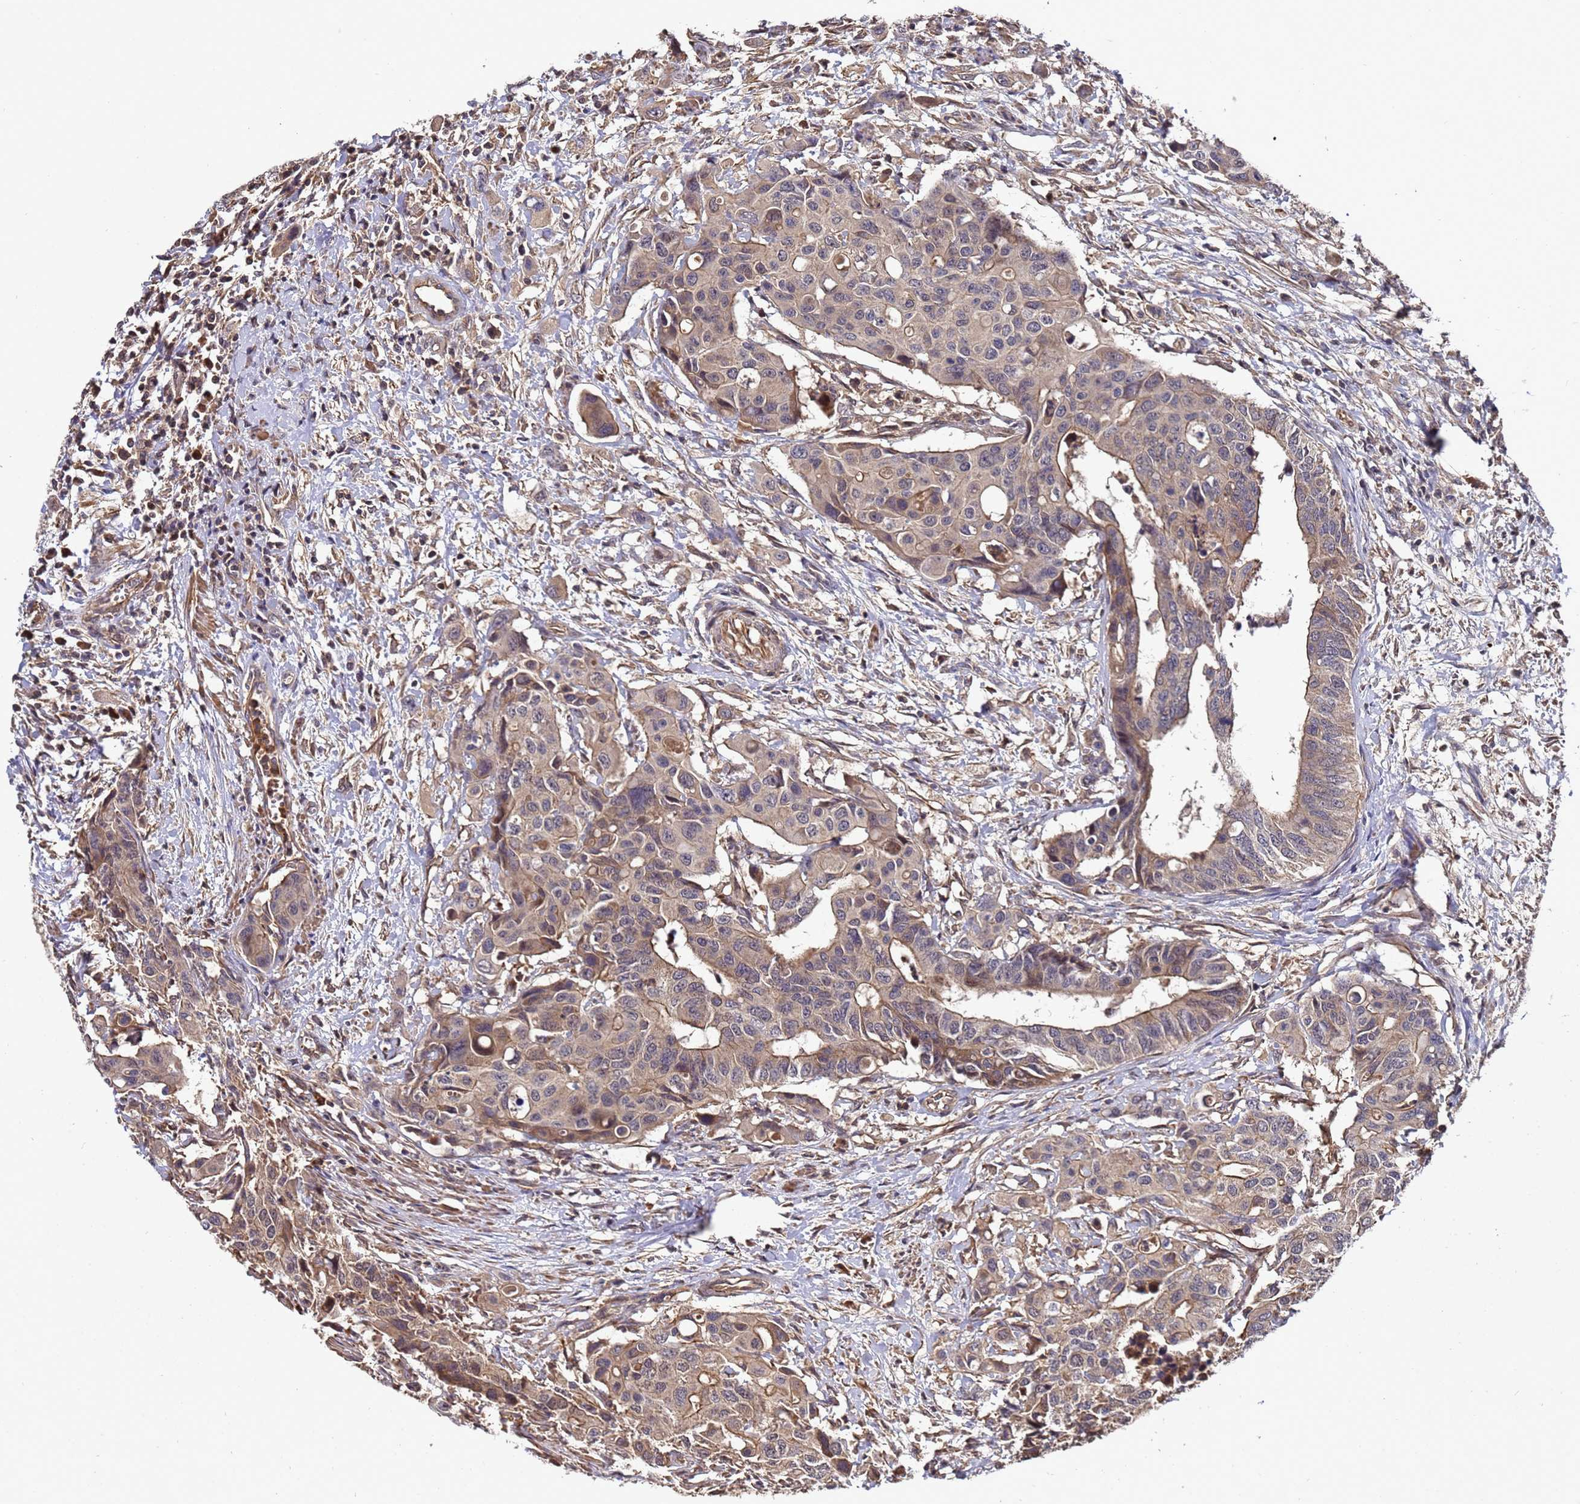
{"staining": {"intensity": "moderate", "quantity": "25%-75%", "location": "cytoplasmic/membranous"}, "tissue": "colorectal cancer", "cell_type": "Tumor cells", "image_type": "cancer", "snomed": [{"axis": "morphology", "description": "Adenocarcinoma, NOS"}, {"axis": "topography", "description": "Colon"}], "caption": "Protein expression analysis of human colorectal cancer (adenocarcinoma) reveals moderate cytoplasmic/membranous expression in about 25%-75% of tumor cells.", "gene": "GSTCD", "patient": {"sex": "male", "age": 77}}